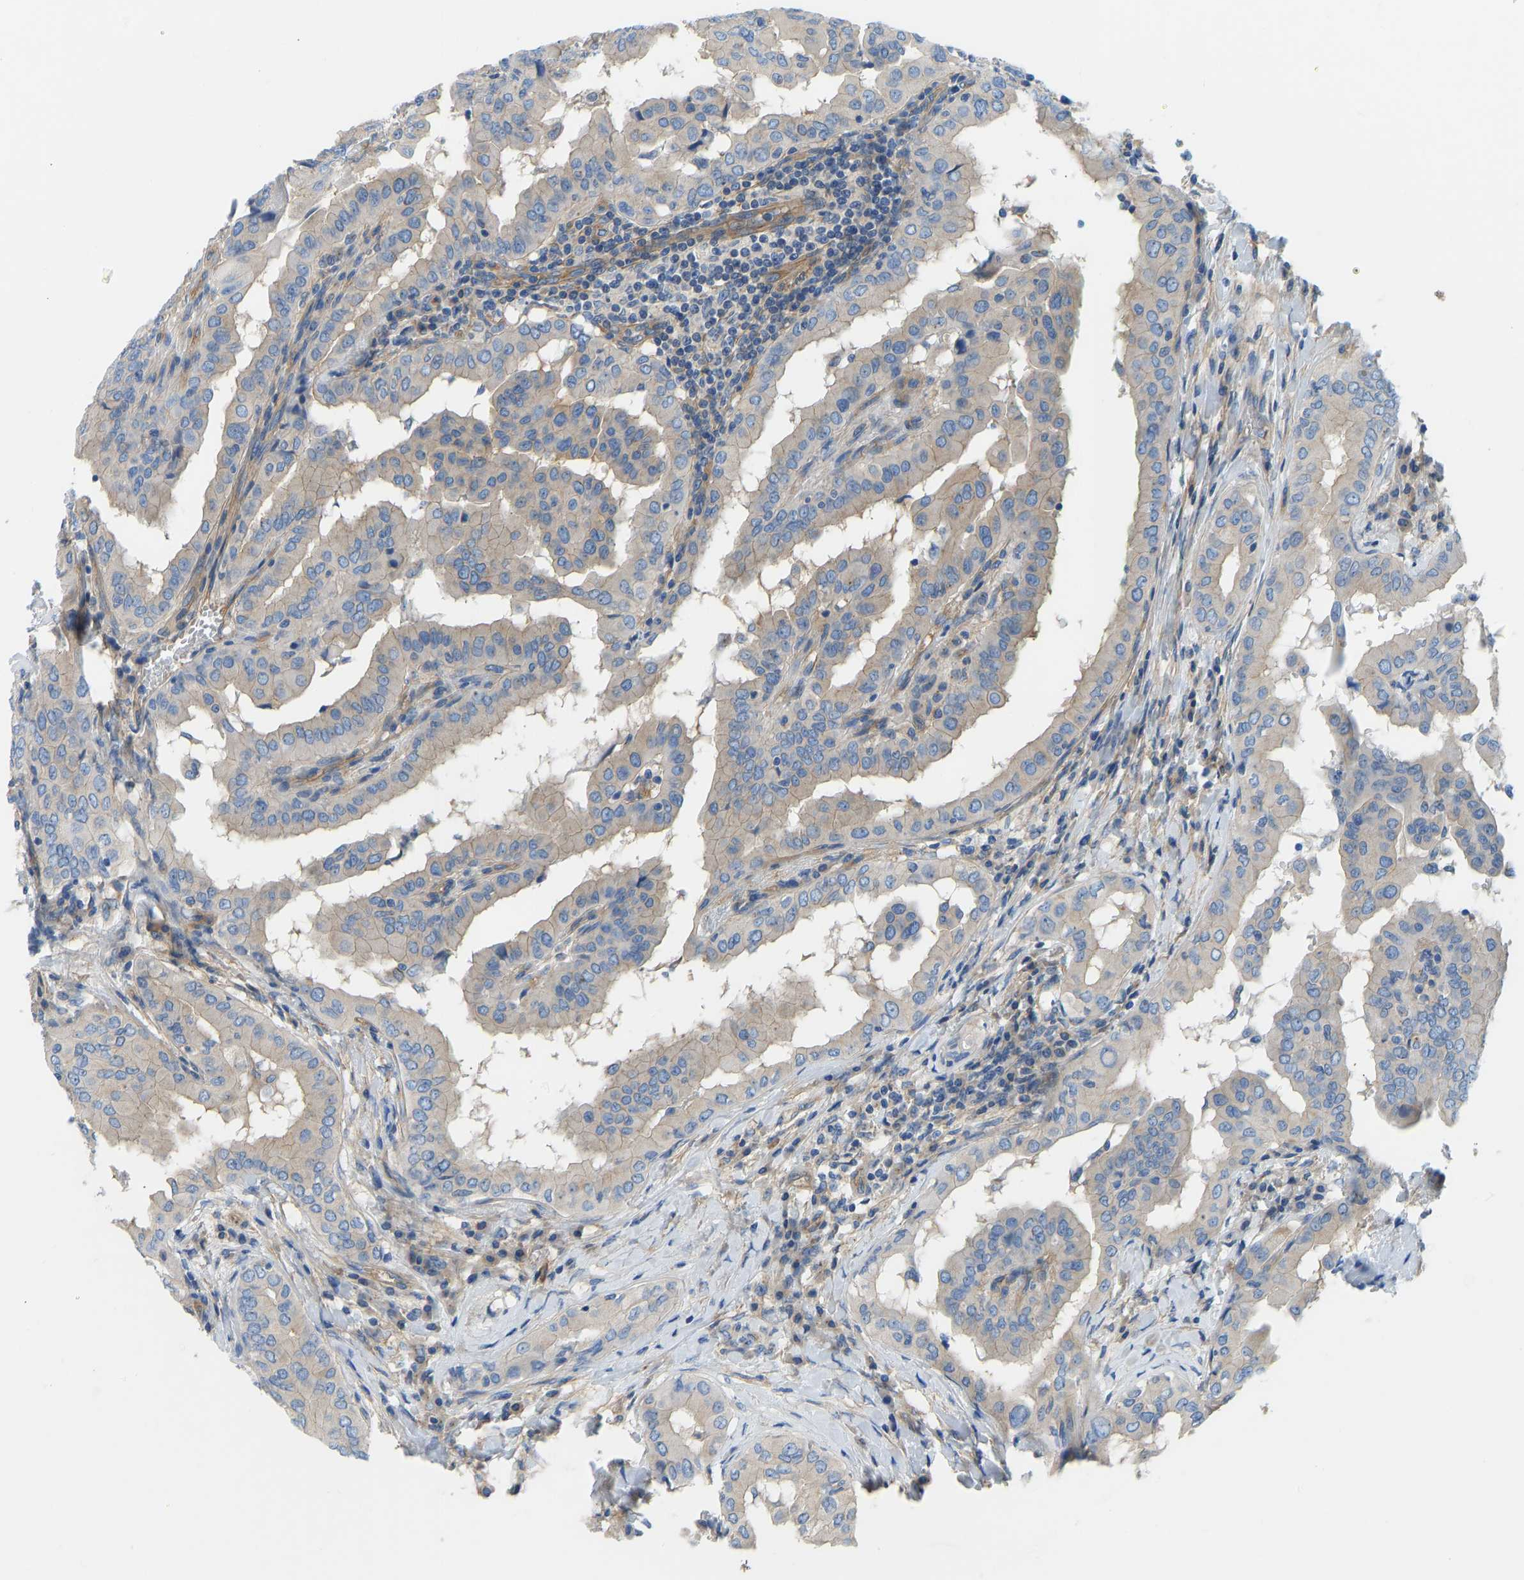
{"staining": {"intensity": "weak", "quantity": "25%-75%", "location": "cytoplasmic/membranous"}, "tissue": "thyroid cancer", "cell_type": "Tumor cells", "image_type": "cancer", "snomed": [{"axis": "morphology", "description": "Papillary adenocarcinoma, NOS"}, {"axis": "topography", "description": "Thyroid gland"}], "caption": "The image shows a brown stain indicating the presence of a protein in the cytoplasmic/membranous of tumor cells in thyroid papillary adenocarcinoma. (DAB IHC, brown staining for protein, blue staining for nuclei).", "gene": "CHAD", "patient": {"sex": "male", "age": 33}}